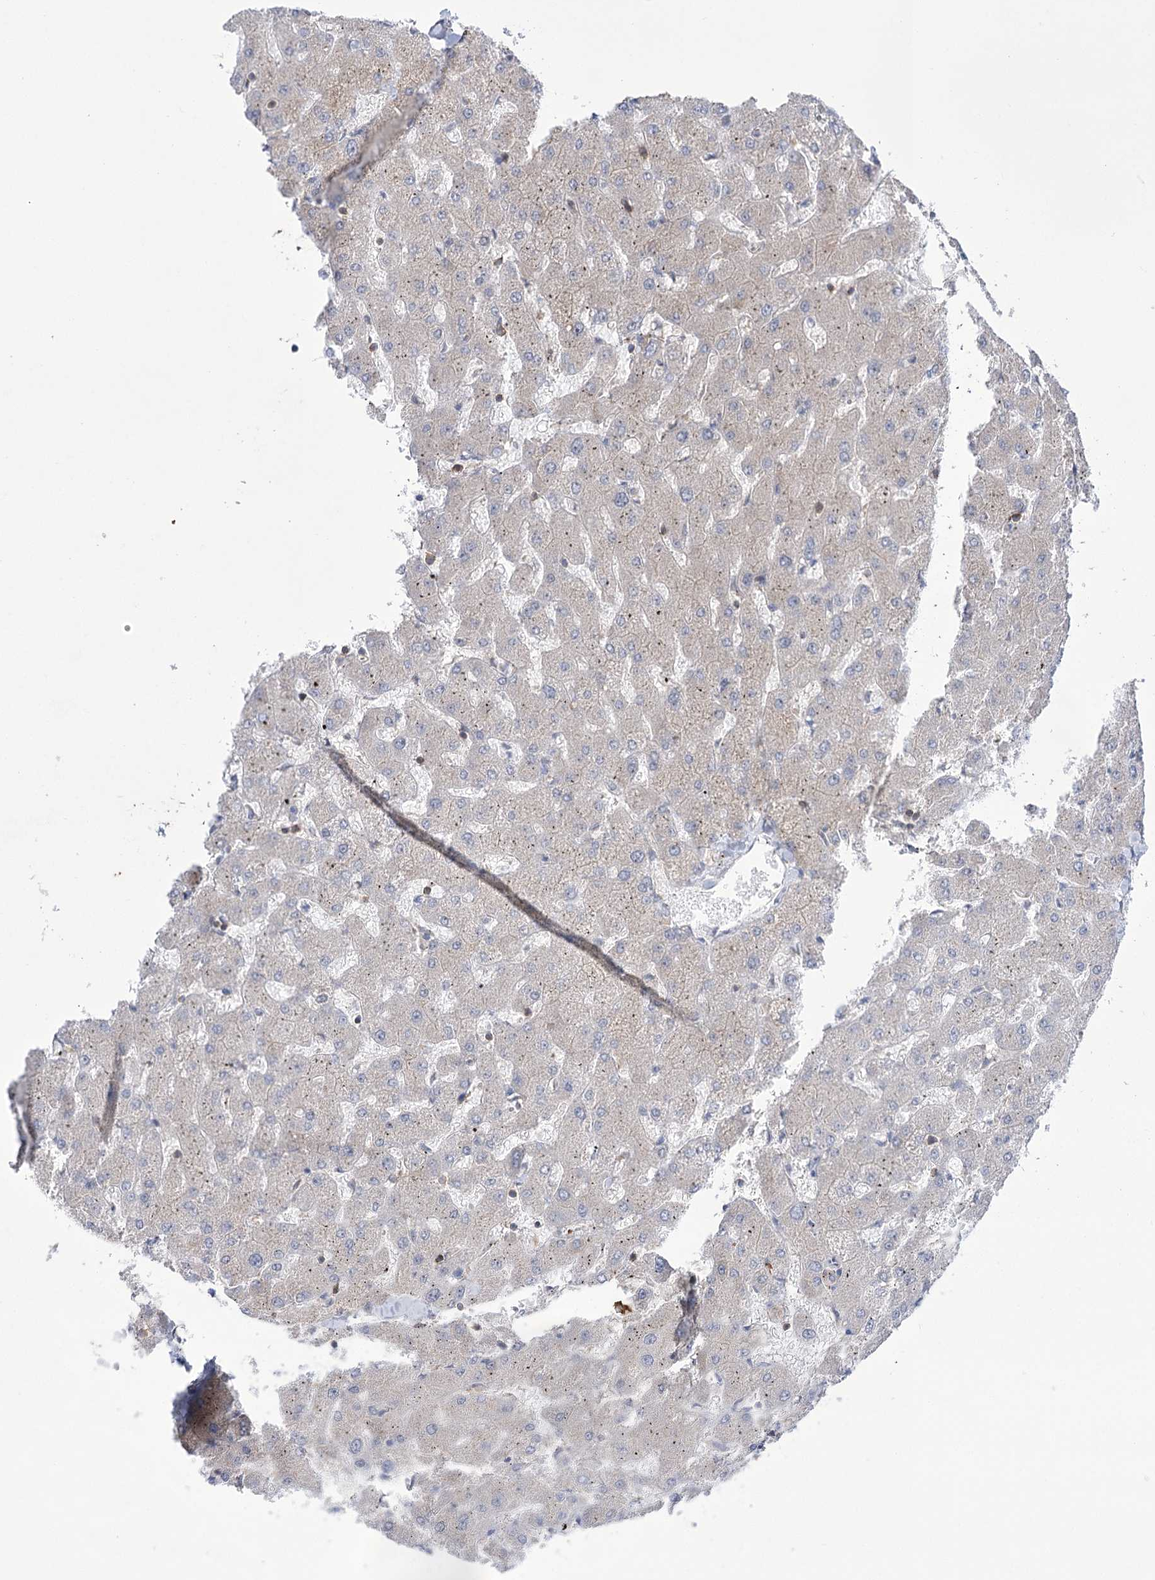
{"staining": {"intensity": "negative", "quantity": "none", "location": "none"}, "tissue": "liver", "cell_type": "Cholangiocytes", "image_type": "normal", "snomed": [{"axis": "morphology", "description": "Normal tissue, NOS"}, {"axis": "topography", "description": "Liver"}], "caption": "High magnification brightfield microscopy of normal liver stained with DAB (3,3'-diaminobenzidine) (brown) and counterstained with hematoxylin (blue): cholangiocytes show no significant staining.", "gene": "ZNF622", "patient": {"sex": "female", "age": 63}}